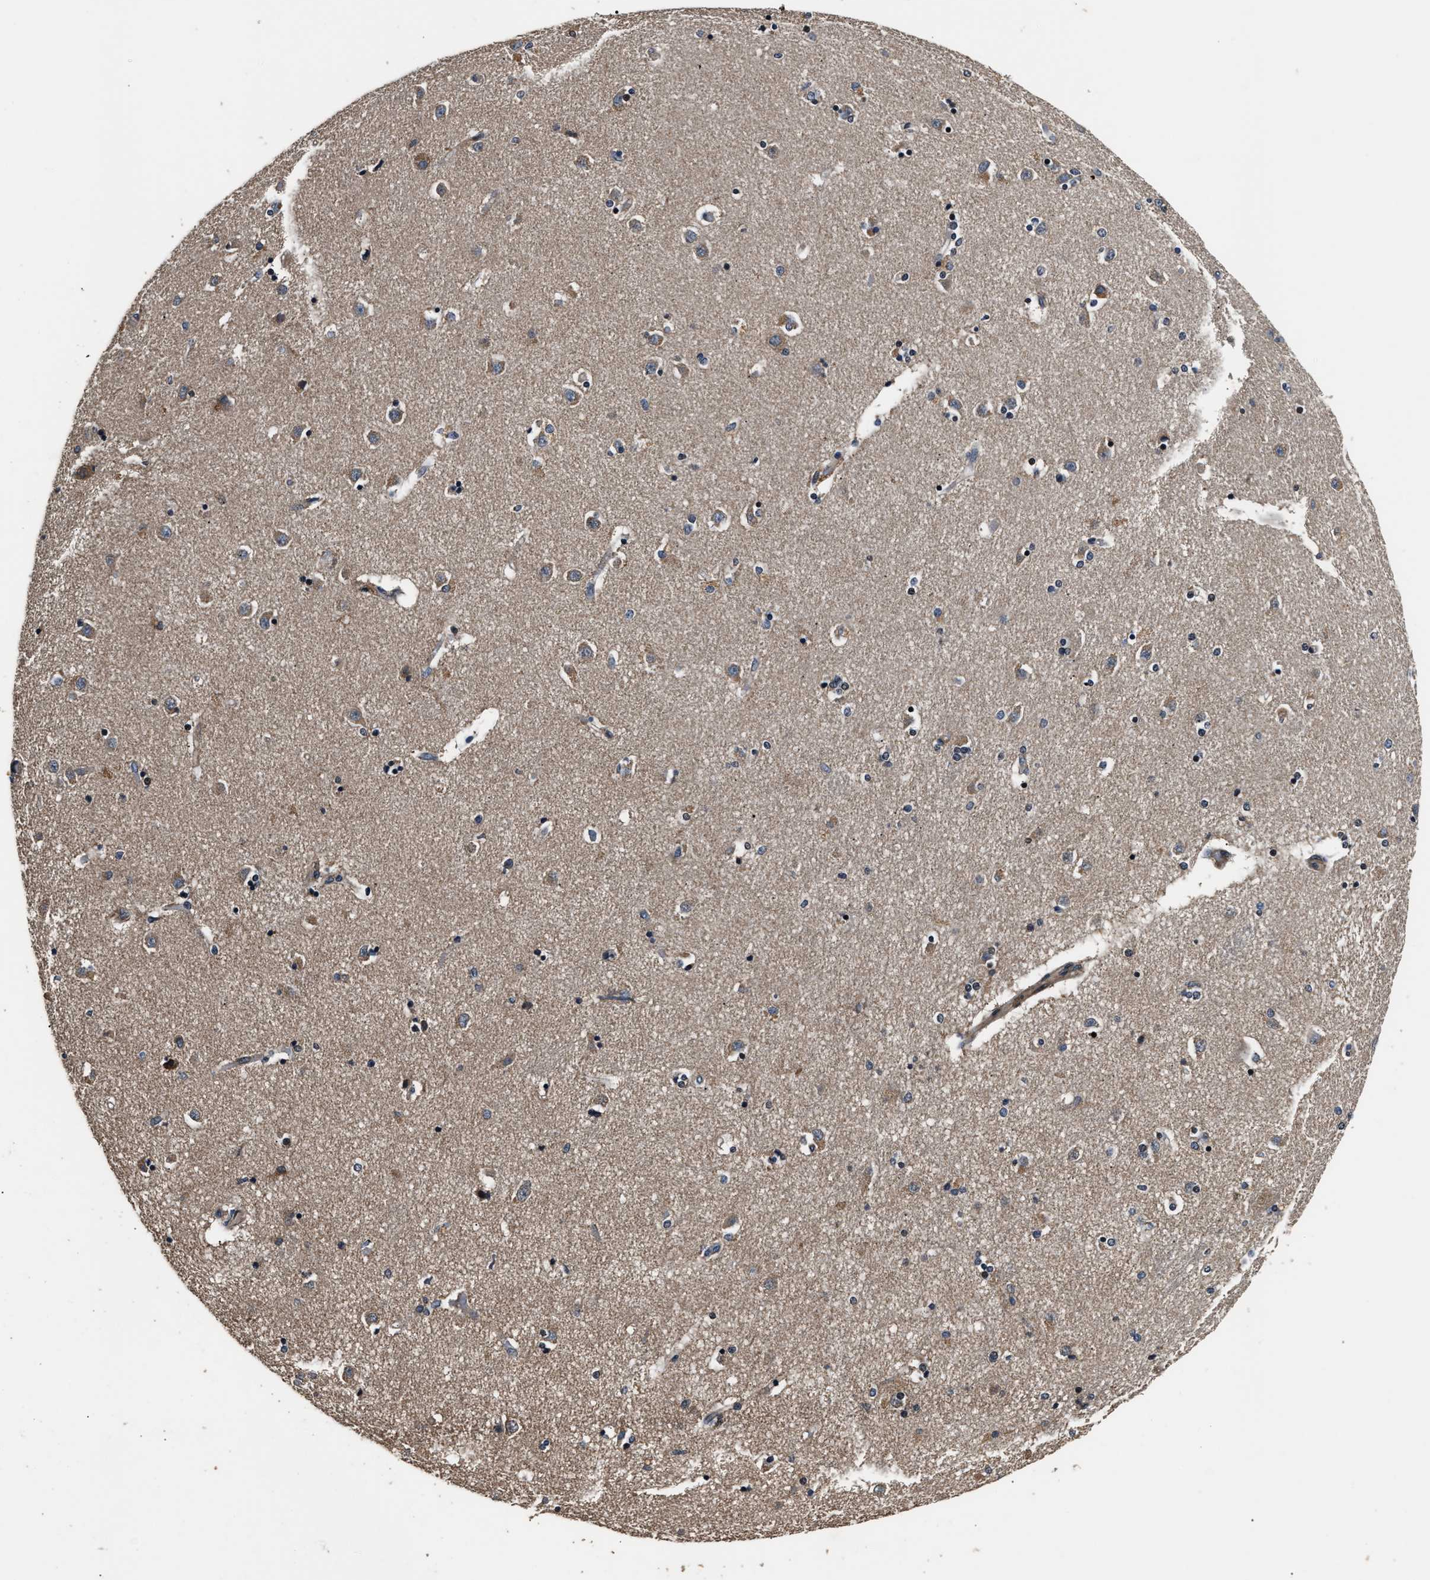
{"staining": {"intensity": "weak", "quantity": "<25%", "location": "cytoplasmic/membranous"}, "tissue": "caudate", "cell_type": "Glial cells", "image_type": "normal", "snomed": [{"axis": "morphology", "description": "Normal tissue, NOS"}, {"axis": "topography", "description": "Lateral ventricle wall"}], "caption": "Caudate stained for a protein using IHC reveals no staining glial cells.", "gene": "IMPDH2", "patient": {"sex": "female", "age": 54}}